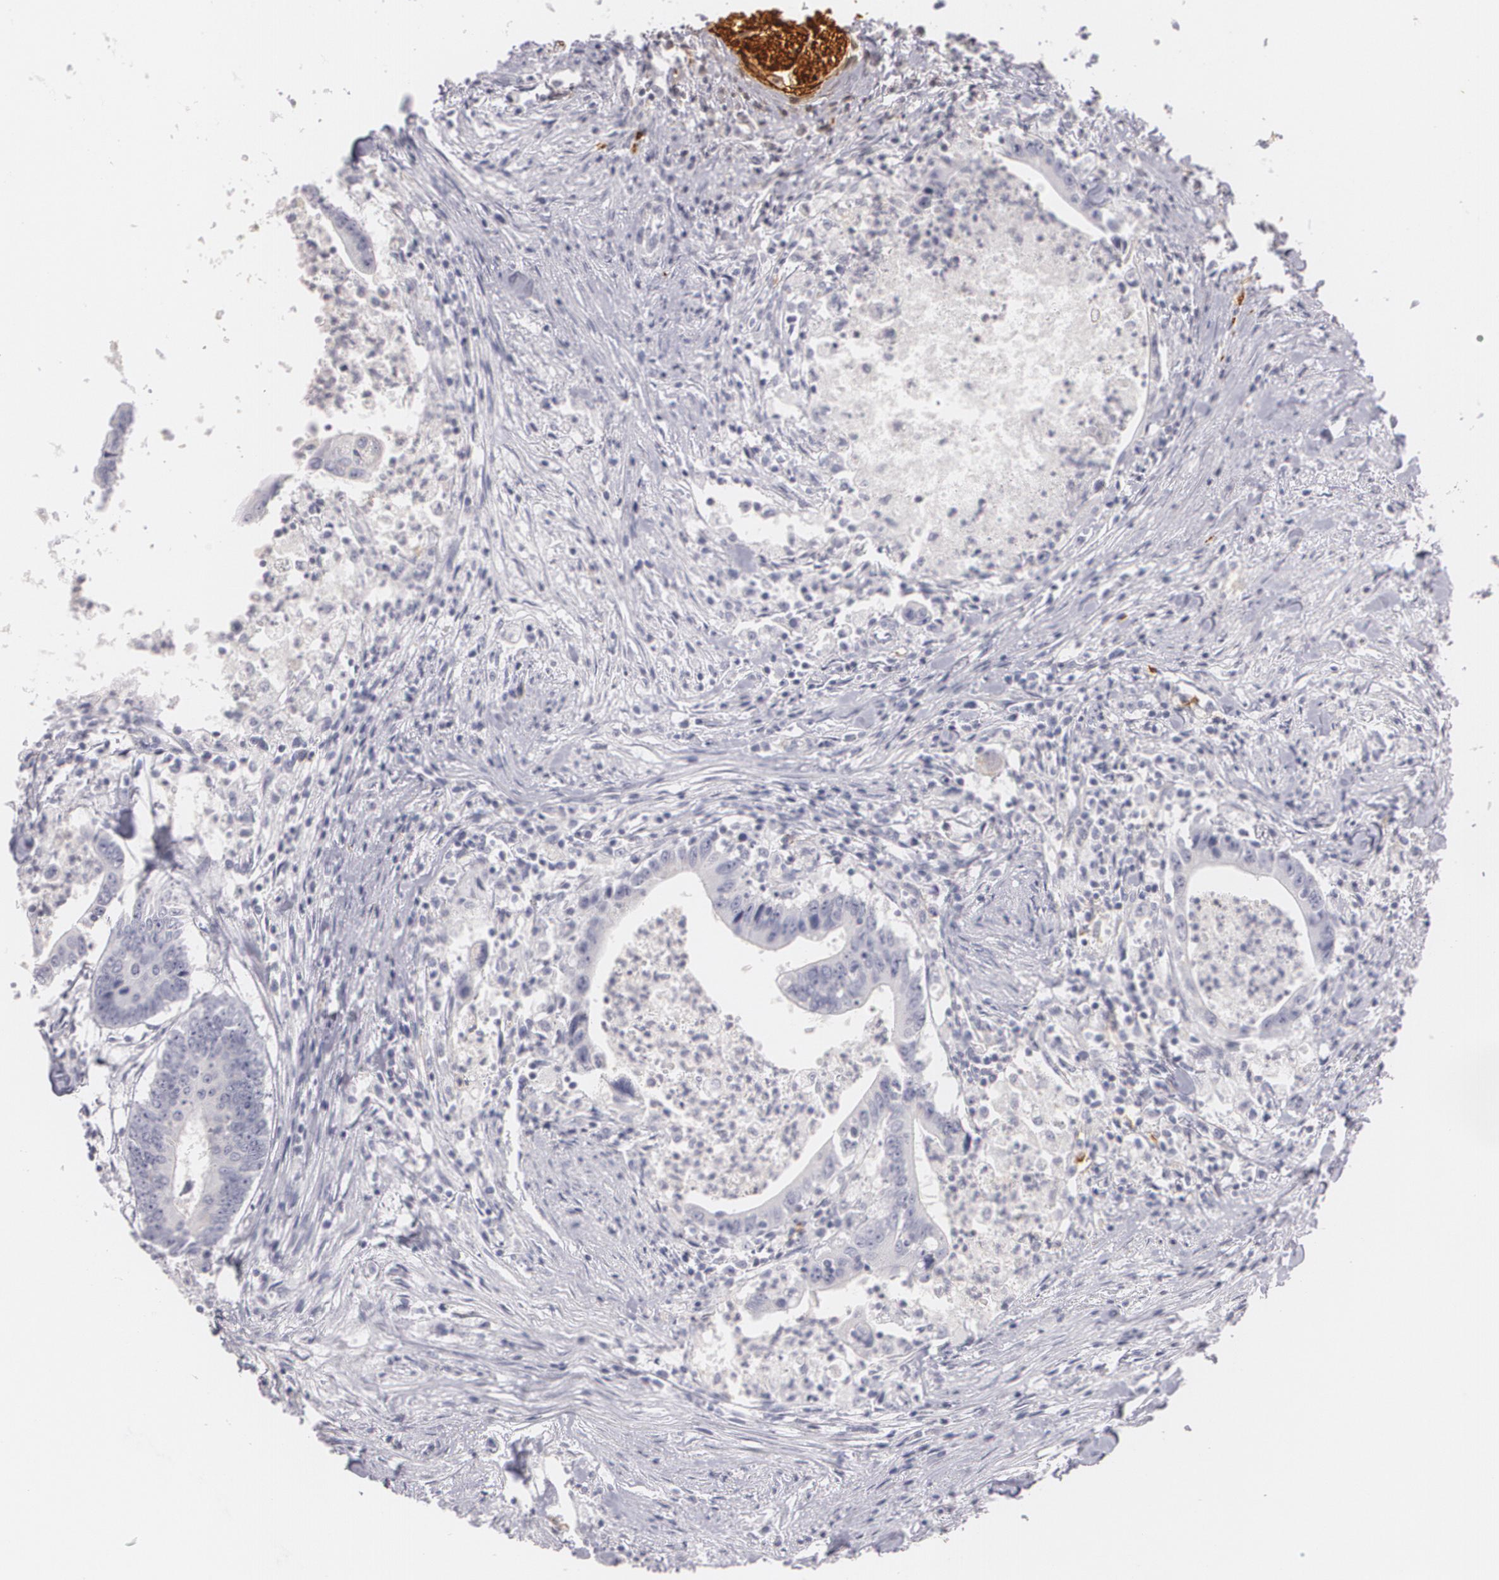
{"staining": {"intensity": "negative", "quantity": "none", "location": "none"}, "tissue": "colorectal cancer", "cell_type": "Tumor cells", "image_type": "cancer", "snomed": [{"axis": "morphology", "description": "Adenocarcinoma, NOS"}, {"axis": "topography", "description": "Colon"}], "caption": "IHC of human colorectal cancer (adenocarcinoma) exhibits no staining in tumor cells. (Stains: DAB (3,3'-diaminobenzidine) IHC with hematoxylin counter stain, Microscopy: brightfield microscopy at high magnification).", "gene": "NGFR", "patient": {"sex": "male", "age": 55}}